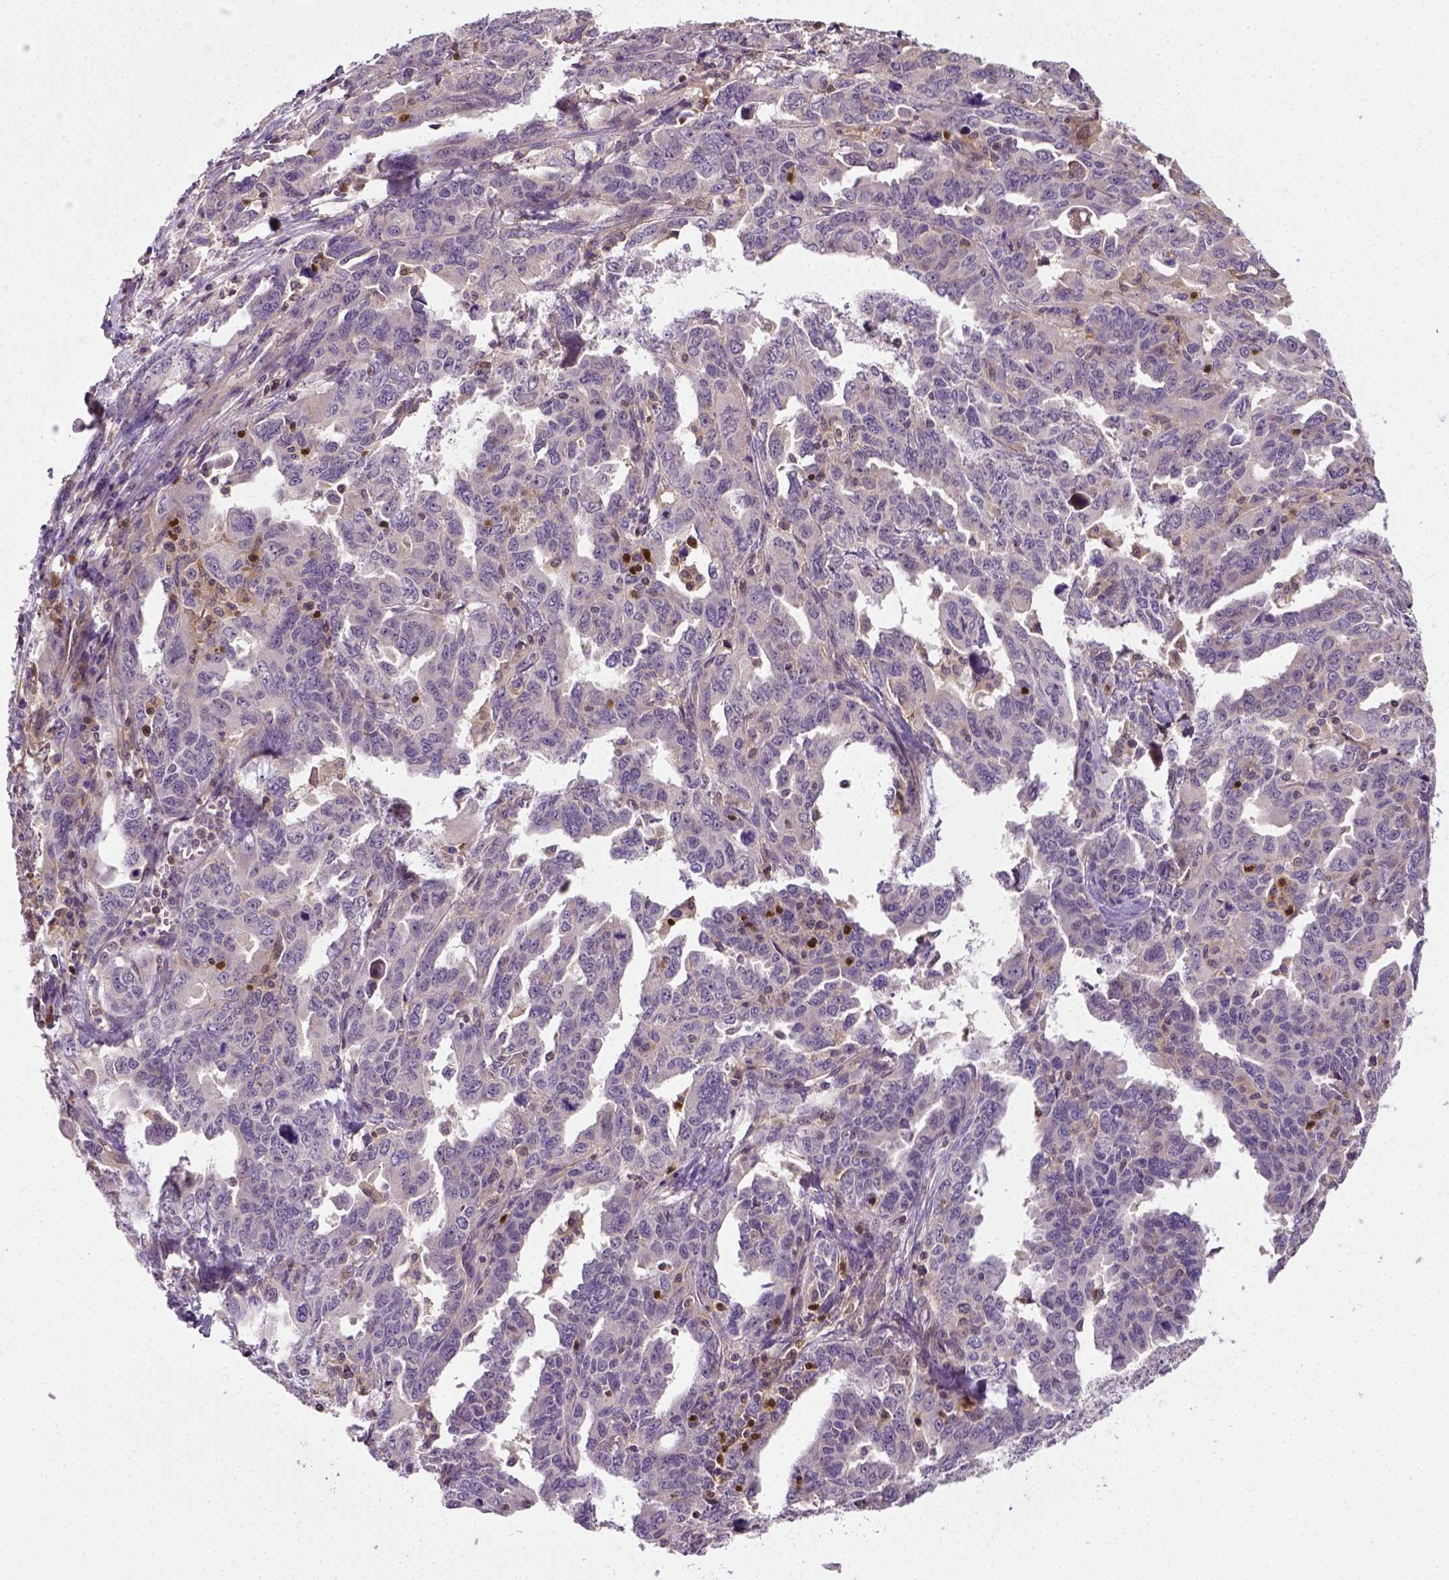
{"staining": {"intensity": "negative", "quantity": "none", "location": "none"}, "tissue": "ovarian cancer", "cell_type": "Tumor cells", "image_type": "cancer", "snomed": [{"axis": "morphology", "description": "Adenocarcinoma, NOS"}, {"axis": "morphology", "description": "Carcinoma, endometroid"}, {"axis": "topography", "description": "Ovary"}], "caption": "This micrograph is of ovarian adenocarcinoma stained with immunohistochemistry to label a protein in brown with the nuclei are counter-stained blue. There is no expression in tumor cells.", "gene": "MATK", "patient": {"sex": "female", "age": 72}}